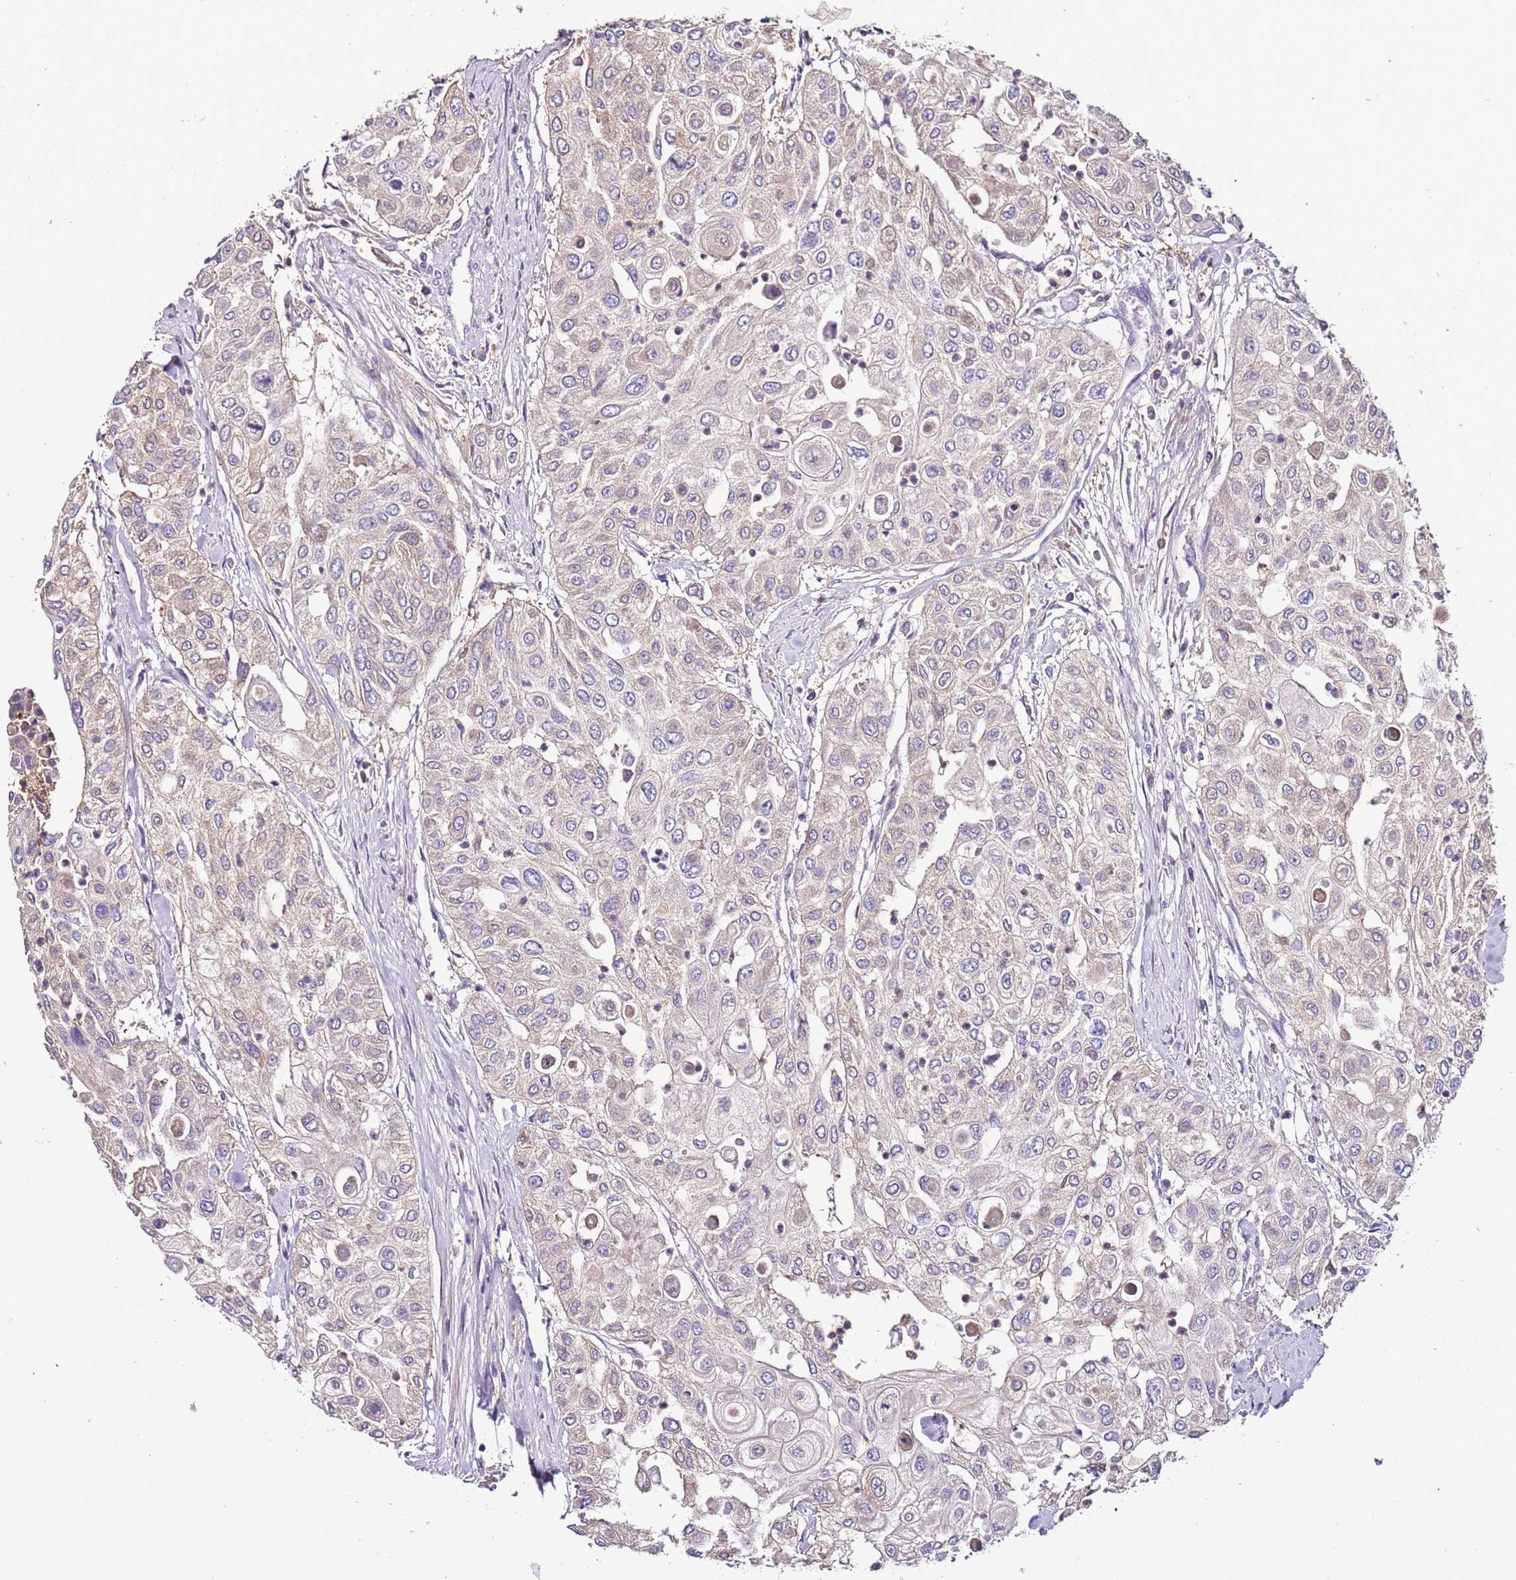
{"staining": {"intensity": "weak", "quantity": "<25%", "location": "cytoplasmic/membranous"}, "tissue": "urothelial cancer", "cell_type": "Tumor cells", "image_type": "cancer", "snomed": [{"axis": "morphology", "description": "Urothelial carcinoma, High grade"}, {"axis": "topography", "description": "Urinary bladder"}], "caption": "There is no significant staining in tumor cells of high-grade urothelial carcinoma. (DAB (3,3'-diaminobenzidine) immunohistochemistry visualized using brightfield microscopy, high magnification).", "gene": "IGIP", "patient": {"sex": "female", "age": 79}}